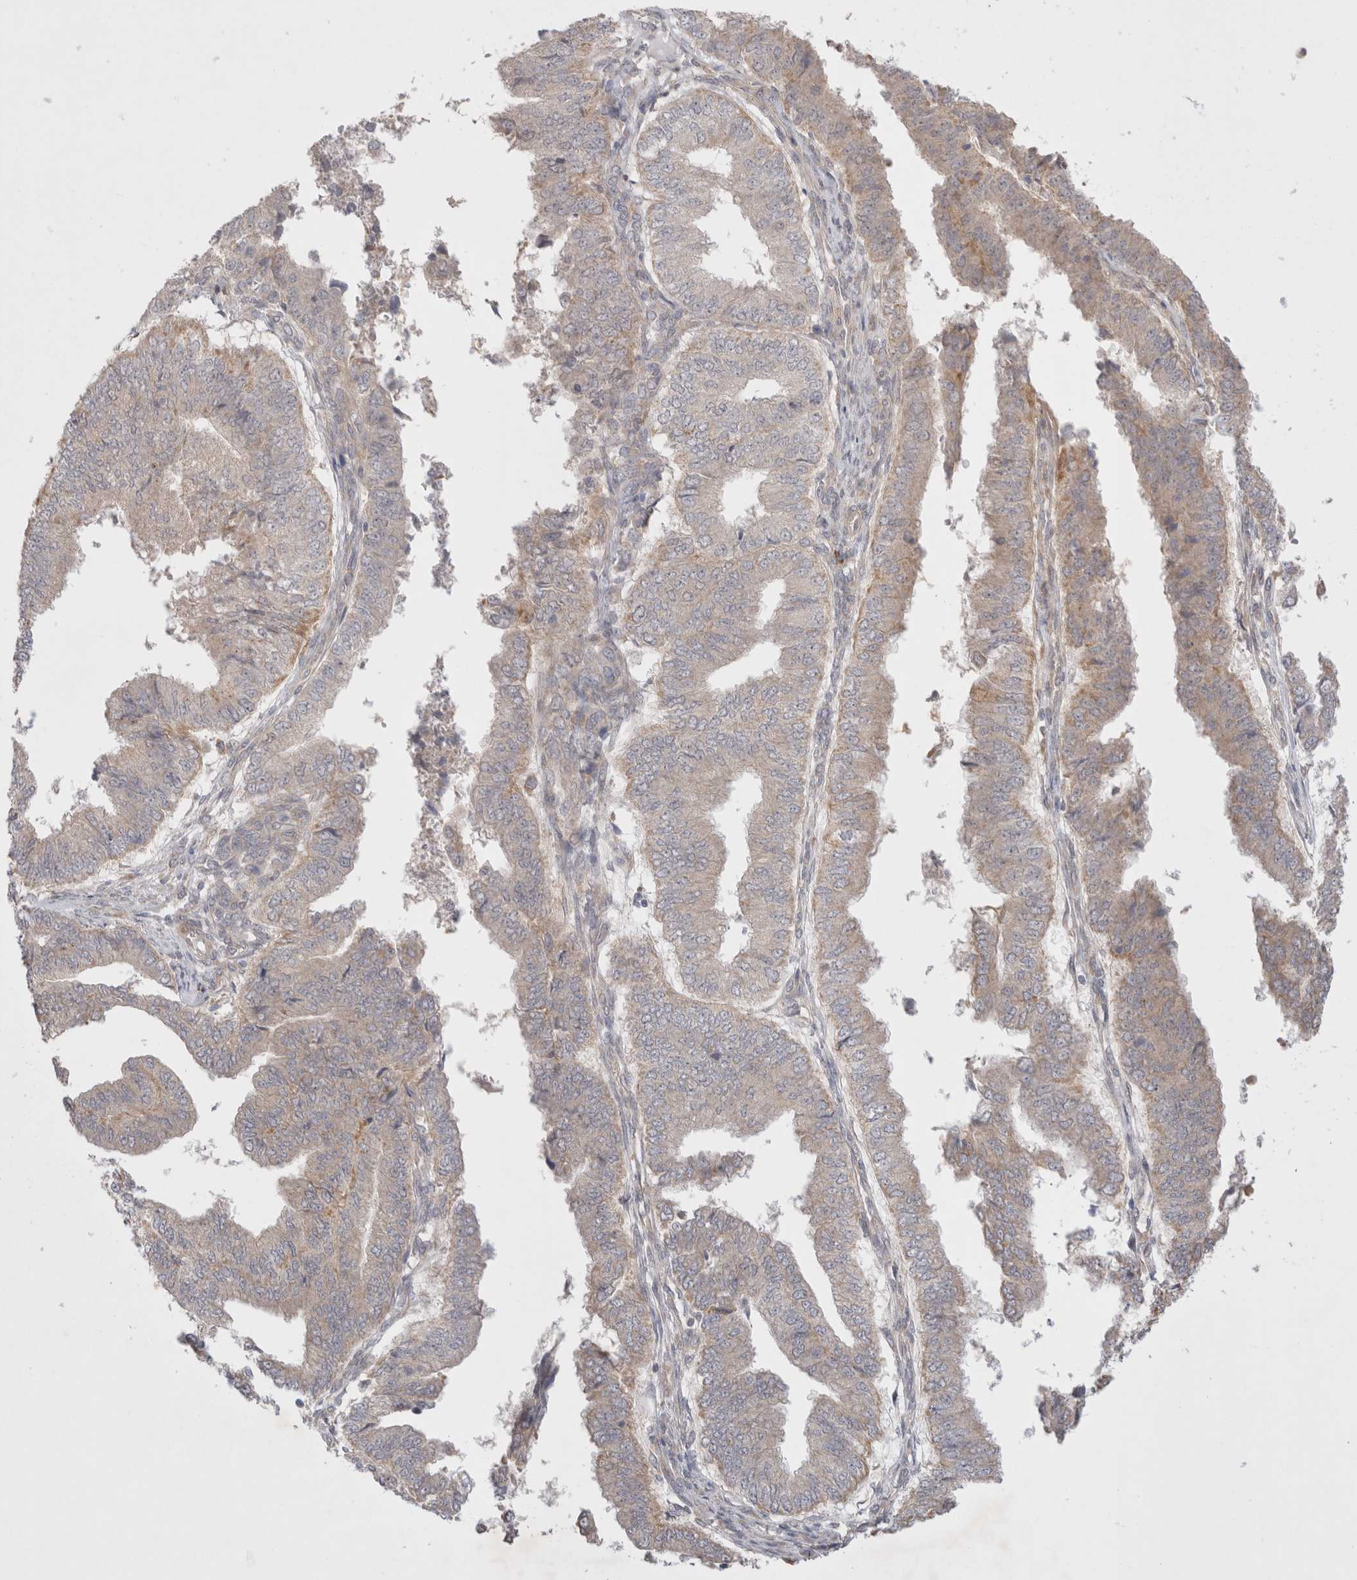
{"staining": {"intensity": "weak", "quantity": "<25%", "location": "cytoplasmic/membranous"}, "tissue": "endometrial cancer", "cell_type": "Tumor cells", "image_type": "cancer", "snomed": [{"axis": "morphology", "description": "Polyp, NOS"}, {"axis": "morphology", "description": "Adenocarcinoma, NOS"}, {"axis": "morphology", "description": "Adenoma, NOS"}, {"axis": "topography", "description": "Endometrium"}], "caption": "The immunohistochemistry (IHC) photomicrograph has no significant staining in tumor cells of endometrial cancer tissue. Brightfield microscopy of immunohistochemistry stained with DAB (brown) and hematoxylin (blue), captured at high magnification.", "gene": "NPC1", "patient": {"sex": "female", "age": 79}}